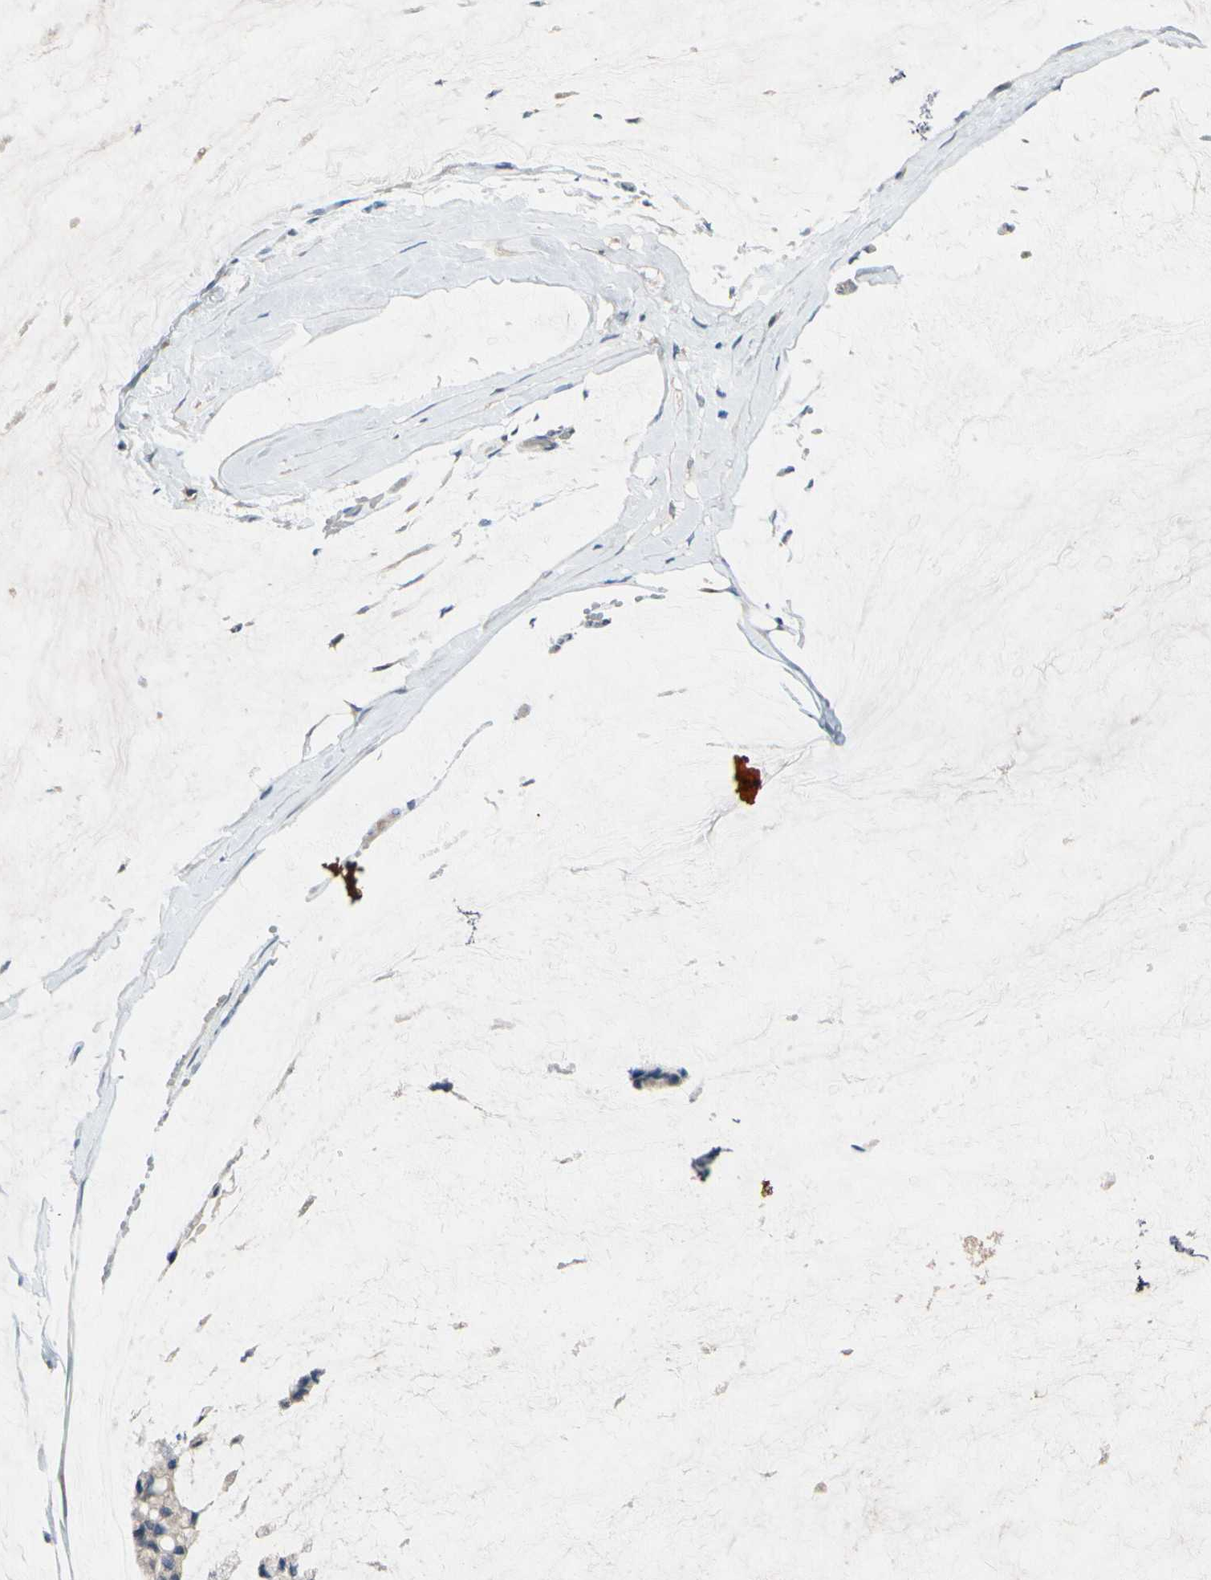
{"staining": {"intensity": "weak", "quantity": "<25%", "location": "cytoplasmic/membranous"}, "tissue": "ovarian cancer", "cell_type": "Tumor cells", "image_type": "cancer", "snomed": [{"axis": "morphology", "description": "Cystadenocarcinoma, mucinous, NOS"}, {"axis": "topography", "description": "Ovary"}], "caption": "Immunohistochemistry (IHC) histopathology image of neoplastic tissue: ovarian cancer (mucinous cystadenocarcinoma) stained with DAB (3,3'-diaminobenzidine) exhibits no significant protein positivity in tumor cells. (Brightfield microscopy of DAB IHC at high magnification).", "gene": "ICAM5", "patient": {"sex": "female", "age": 39}}